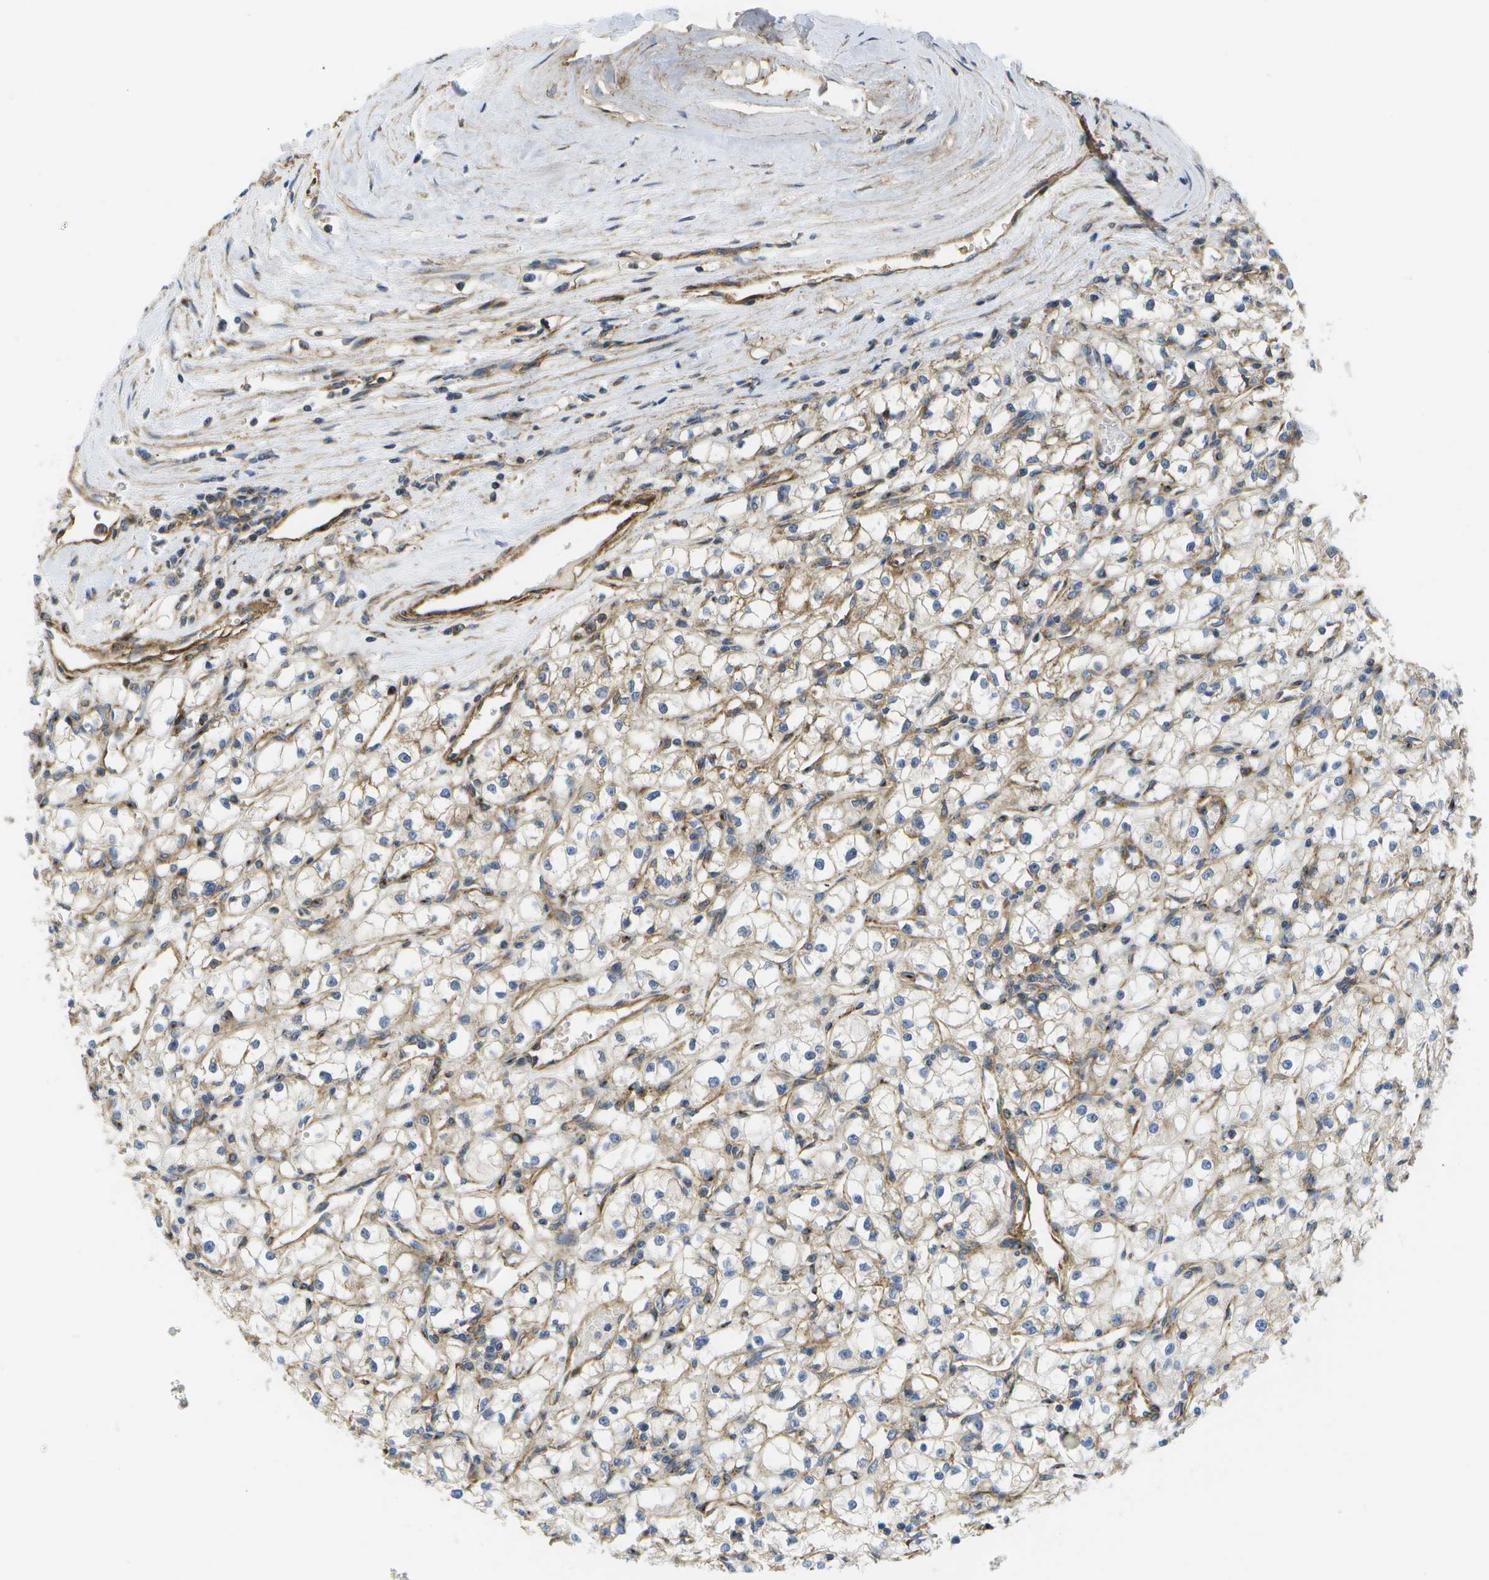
{"staining": {"intensity": "weak", "quantity": ">75%", "location": "cytoplasmic/membranous"}, "tissue": "renal cancer", "cell_type": "Tumor cells", "image_type": "cancer", "snomed": [{"axis": "morphology", "description": "Adenocarcinoma, NOS"}, {"axis": "topography", "description": "Kidney"}], "caption": "Renal cancer (adenocarcinoma) stained for a protein exhibits weak cytoplasmic/membranous positivity in tumor cells.", "gene": "BST2", "patient": {"sex": "male", "age": 56}}